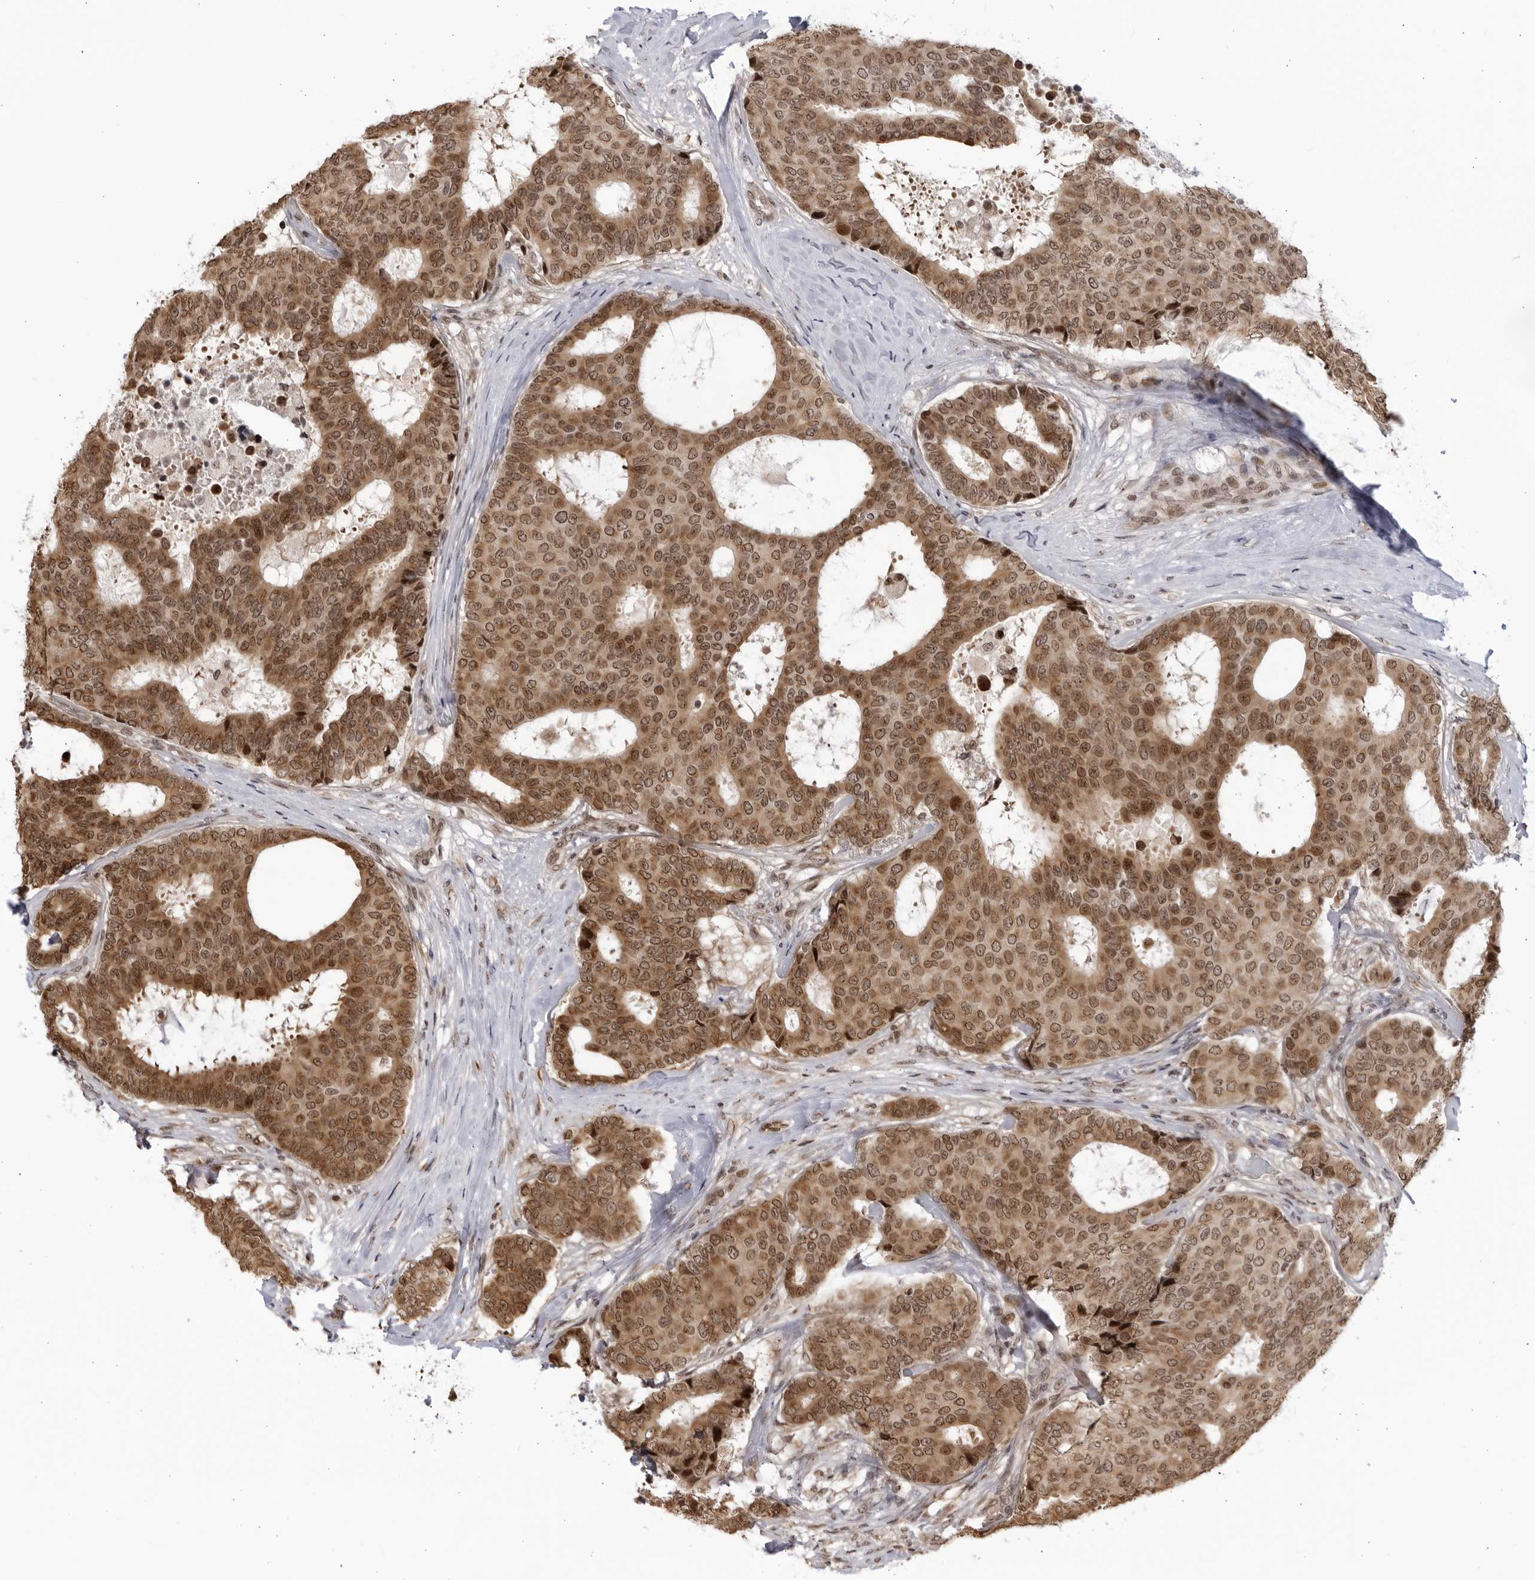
{"staining": {"intensity": "moderate", "quantity": ">75%", "location": "cytoplasmic/membranous,nuclear"}, "tissue": "breast cancer", "cell_type": "Tumor cells", "image_type": "cancer", "snomed": [{"axis": "morphology", "description": "Duct carcinoma"}, {"axis": "topography", "description": "Breast"}], "caption": "Immunohistochemical staining of human breast cancer (infiltrating ductal carcinoma) reveals moderate cytoplasmic/membranous and nuclear protein positivity in about >75% of tumor cells.", "gene": "RASGEF1C", "patient": {"sex": "female", "age": 75}}